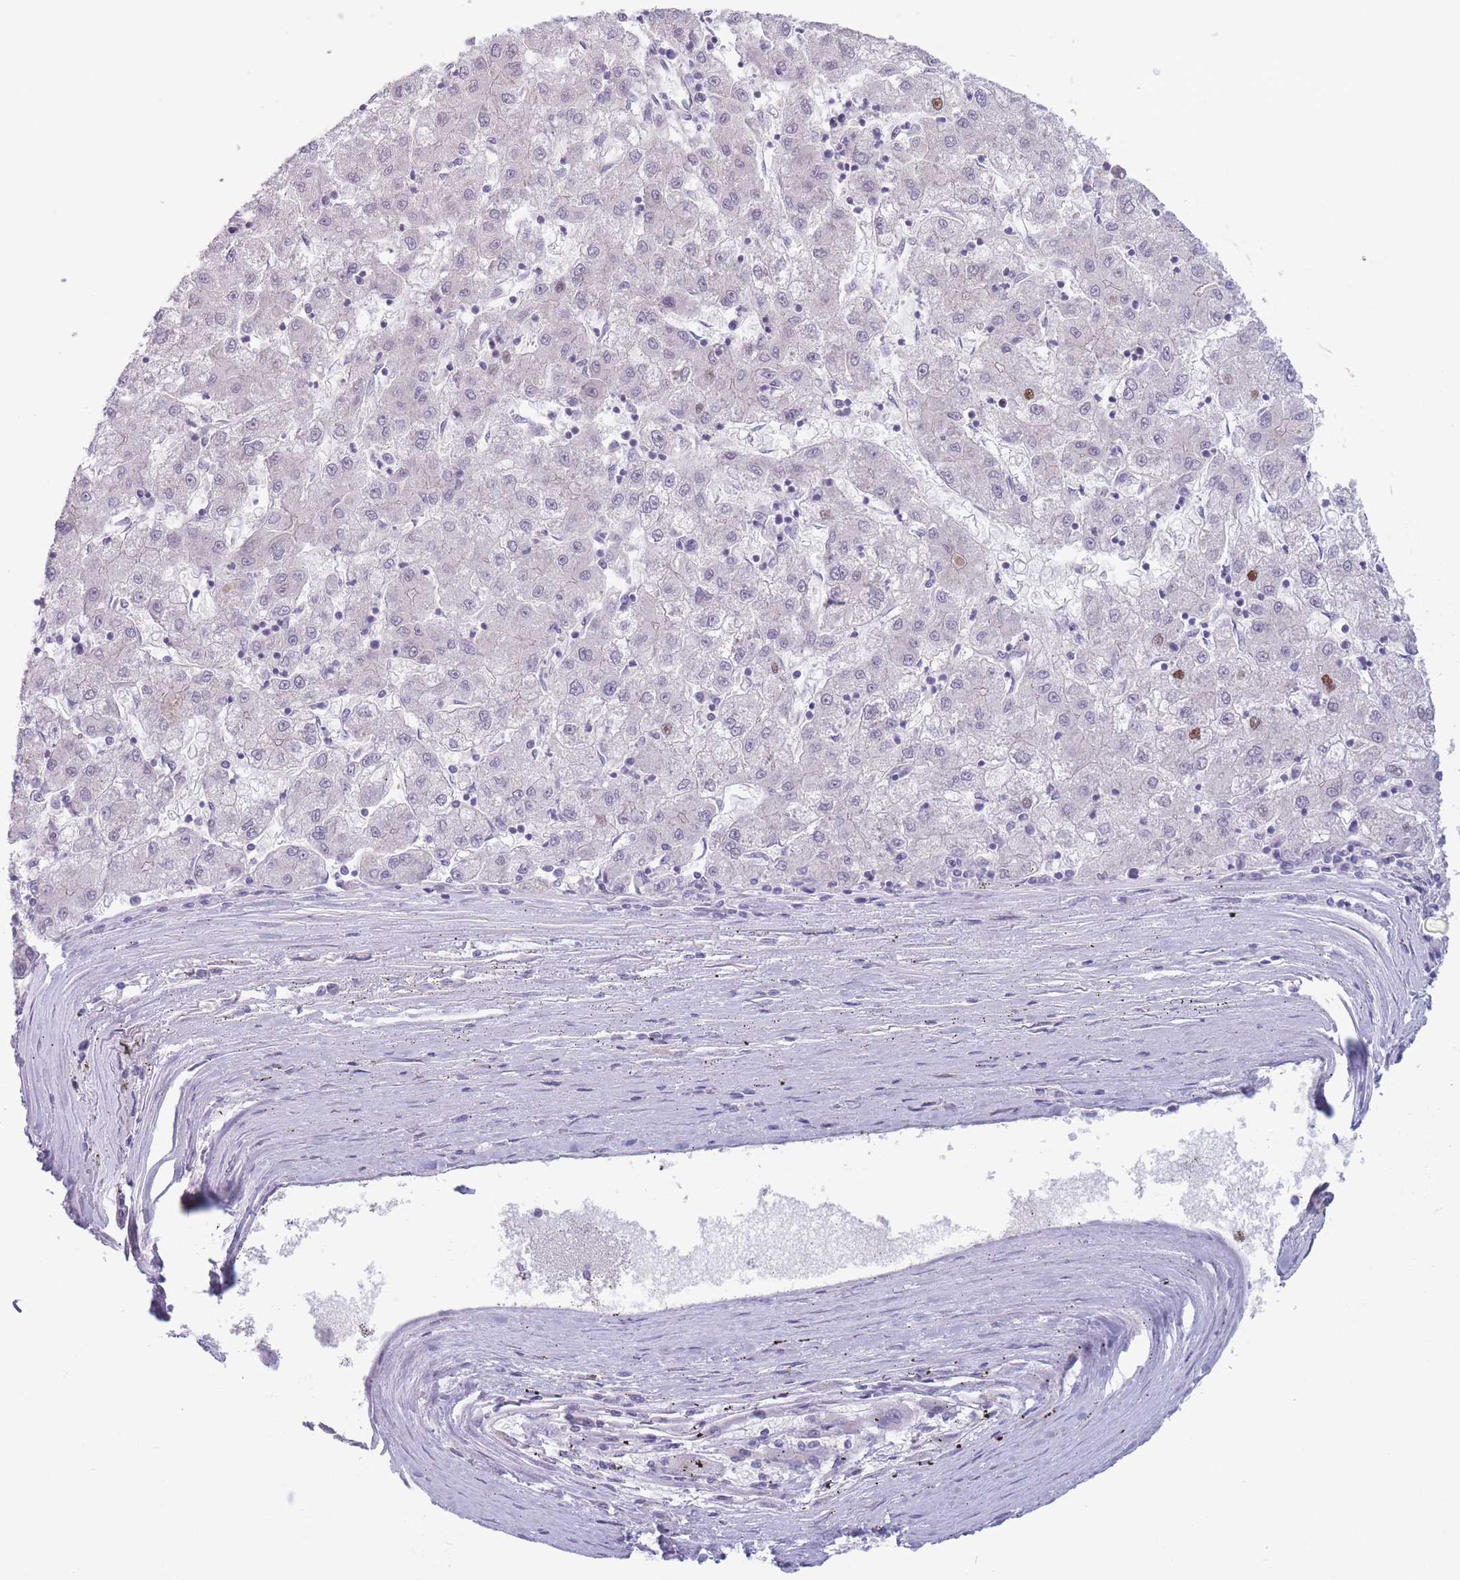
{"staining": {"intensity": "moderate", "quantity": "<25%", "location": "nuclear"}, "tissue": "liver cancer", "cell_type": "Tumor cells", "image_type": "cancer", "snomed": [{"axis": "morphology", "description": "Carcinoma, Hepatocellular, NOS"}, {"axis": "topography", "description": "Liver"}], "caption": "This photomicrograph exhibits immunohistochemistry staining of human liver cancer (hepatocellular carcinoma), with low moderate nuclear expression in about <25% of tumor cells.", "gene": "ZNF439", "patient": {"sex": "male", "age": 72}}